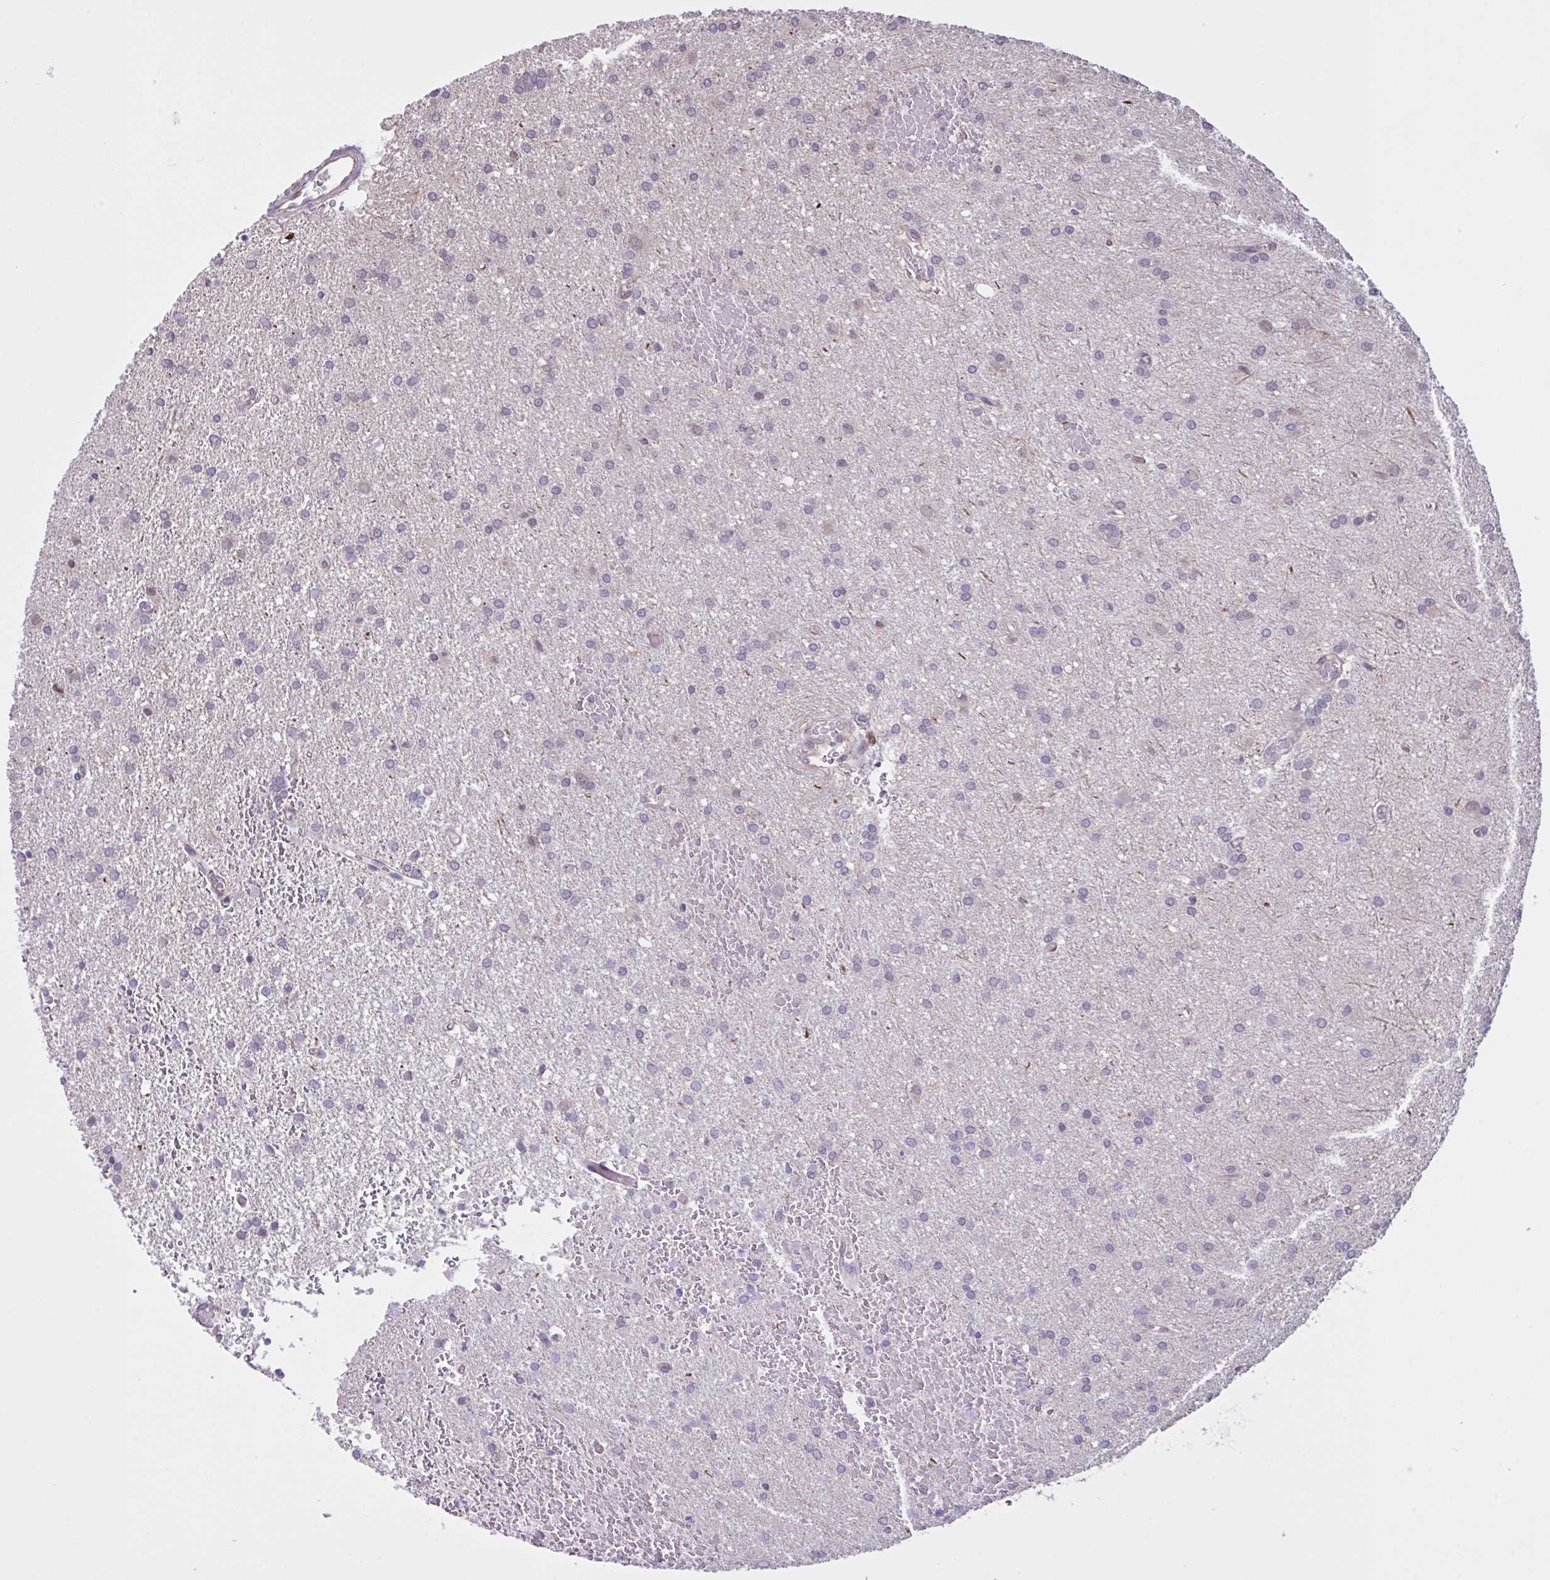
{"staining": {"intensity": "negative", "quantity": "none", "location": "none"}, "tissue": "glioma", "cell_type": "Tumor cells", "image_type": "cancer", "snomed": [{"axis": "morphology", "description": "Glioma, malignant, High grade"}, {"axis": "topography", "description": "Brain"}], "caption": "DAB (3,3'-diaminobenzidine) immunohistochemical staining of human malignant high-grade glioma exhibits no significant expression in tumor cells.", "gene": "MRGPRX2", "patient": {"sex": "female", "age": 50}}